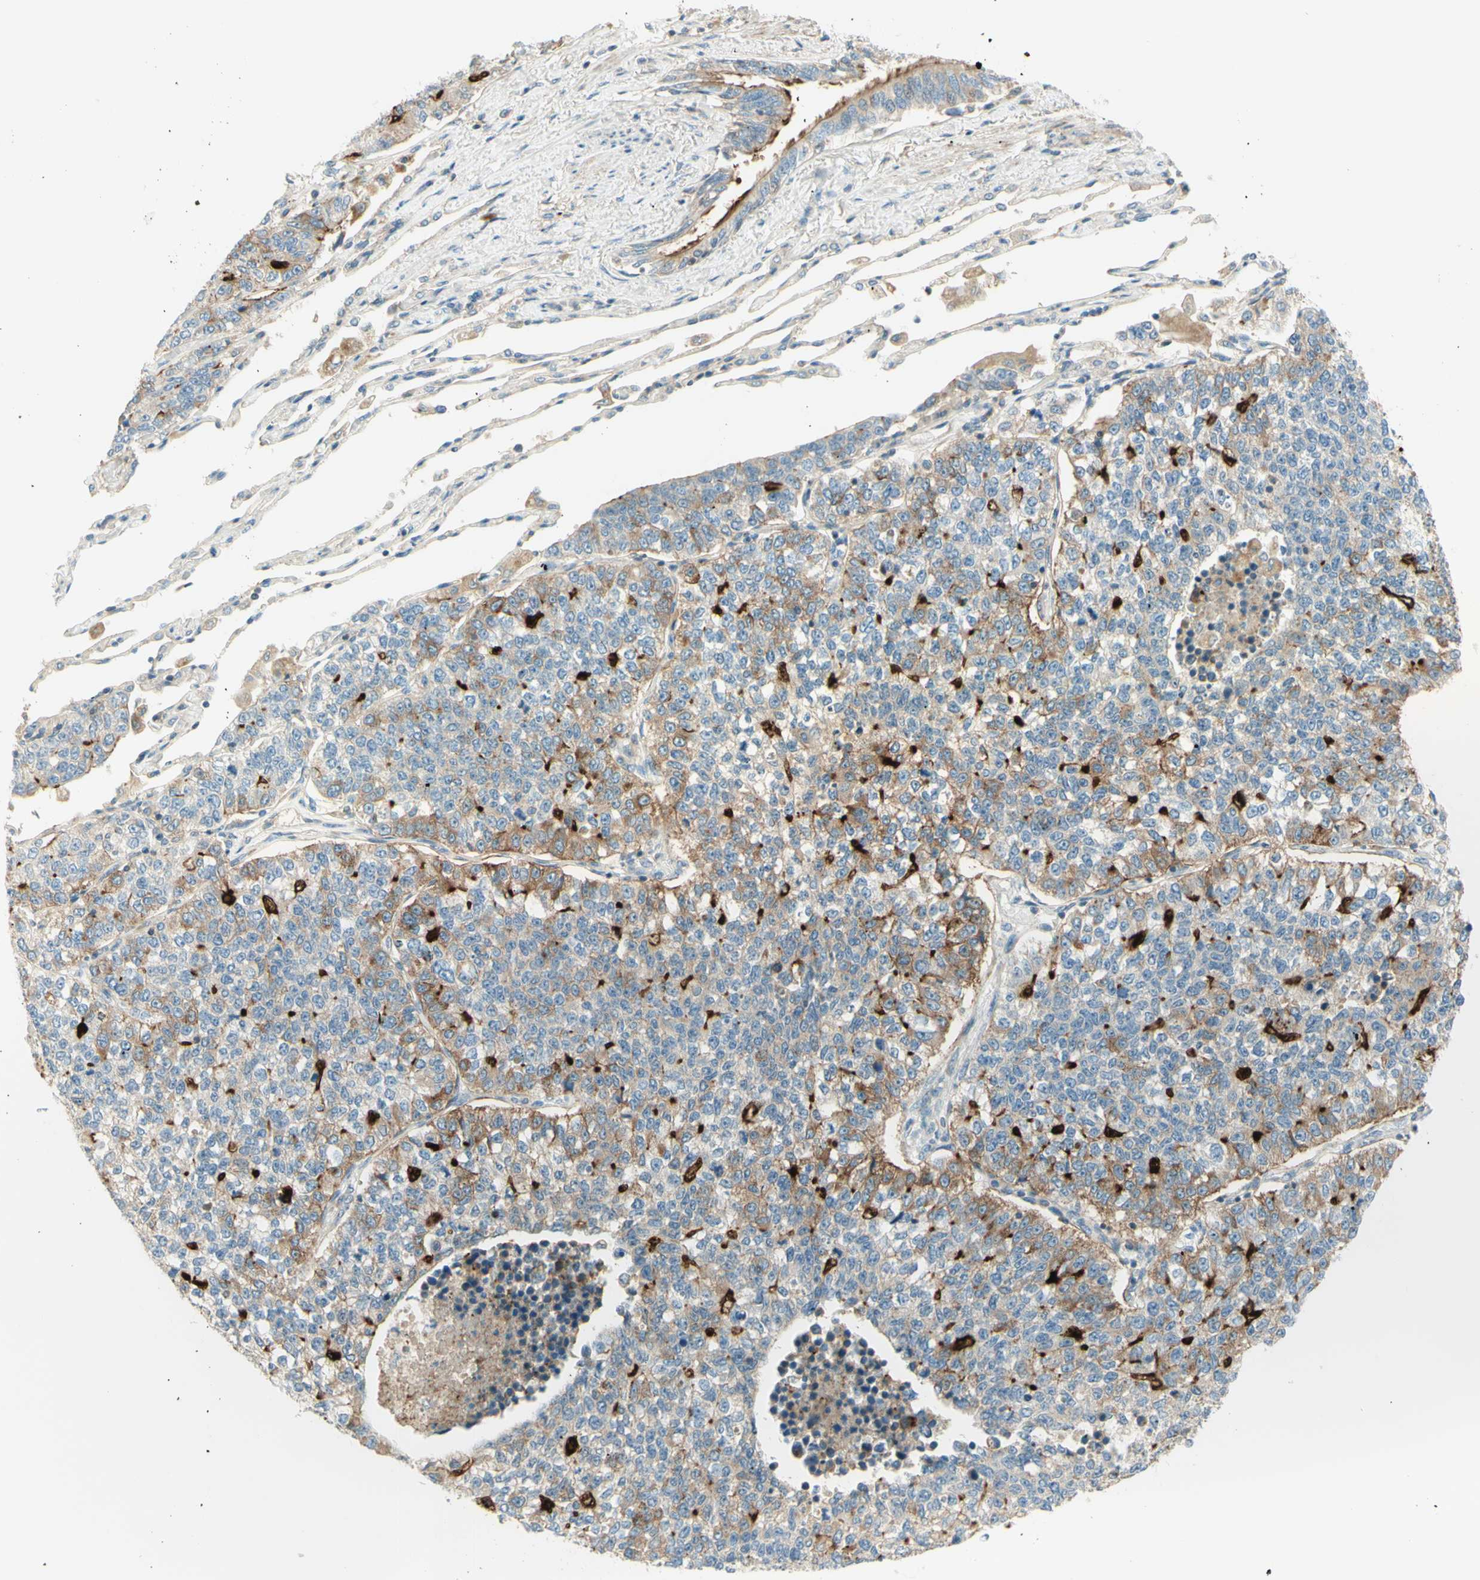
{"staining": {"intensity": "weak", "quantity": "<25%", "location": "cytoplasmic/membranous"}, "tissue": "lung cancer", "cell_type": "Tumor cells", "image_type": "cancer", "snomed": [{"axis": "morphology", "description": "Adenocarcinoma, NOS"}, {"axis": "topography", "description": "Lung"}], "caption": "This photomicrograph is of adenocarcinoma (lung) stained with IHC to label a protein in brown with the nuclei are counter-stained blue. There is no expression in tumor cells. (DAB immunohistochemistry (IHC) with hematoxylin counter stain).", "gene": "PROM1", "patient": {"sex": "male", "age": 49}}